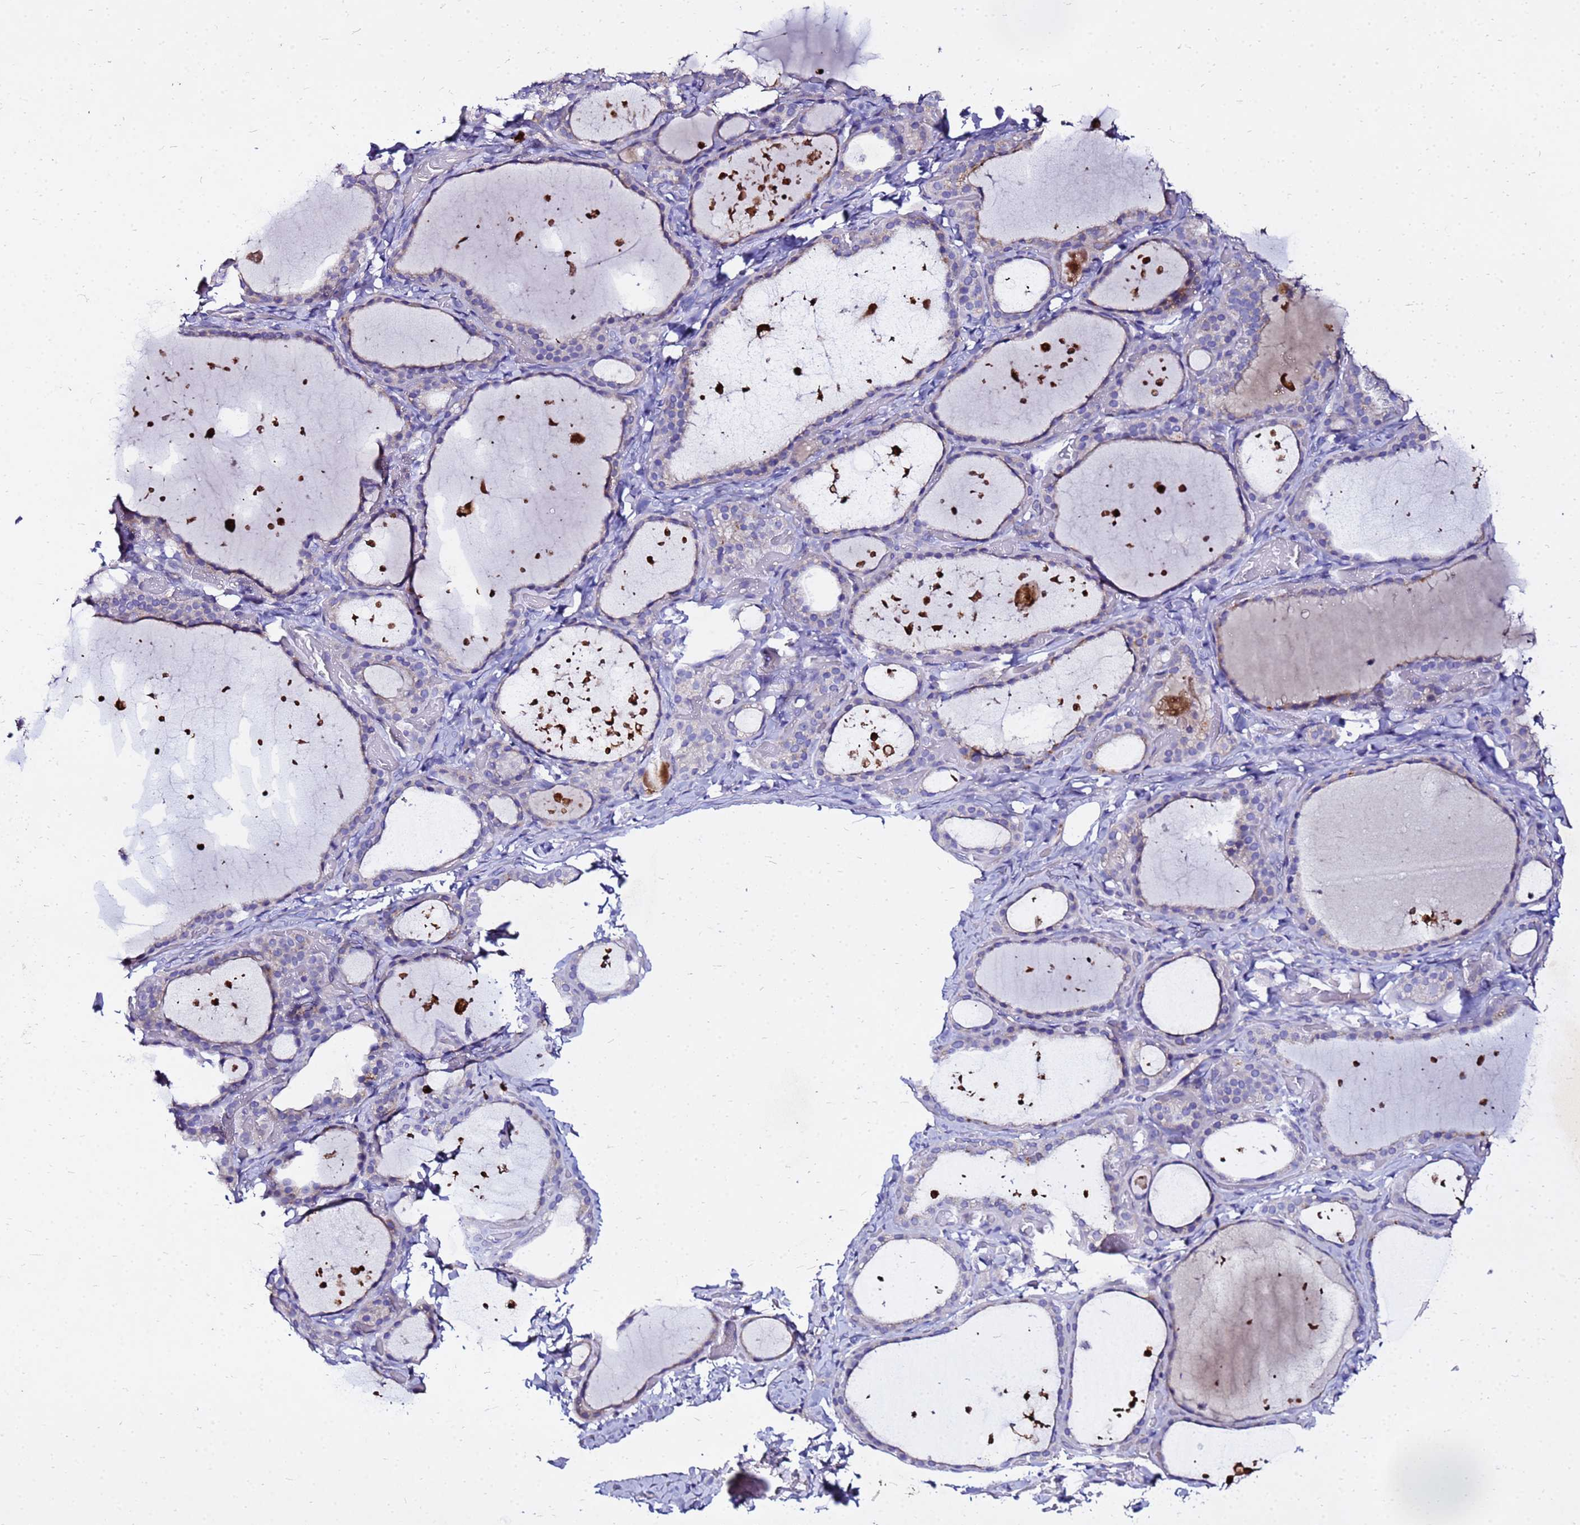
{"staining": {"intensity": "weak", "quantity": "25%-75%", "location": "cytoplasmic/membranous"}, "tissue": "thyroid gland", "cell_type": "Glandular cells", "image_type": "normal", "snomed": [{"axis": "morphology", "description": "Normal tissue, NOS"}, {"axis": "topography", "description": "Thyroid gland"}], "caption": "This image displays immunohistochemistry staining of unremarkable thyroid gland, with low weak cytoplasmic/membranous expression in about 25%-75% of glandular cells.", "gene": "COX14", "patient": {"sex": "female", "age": 44}}